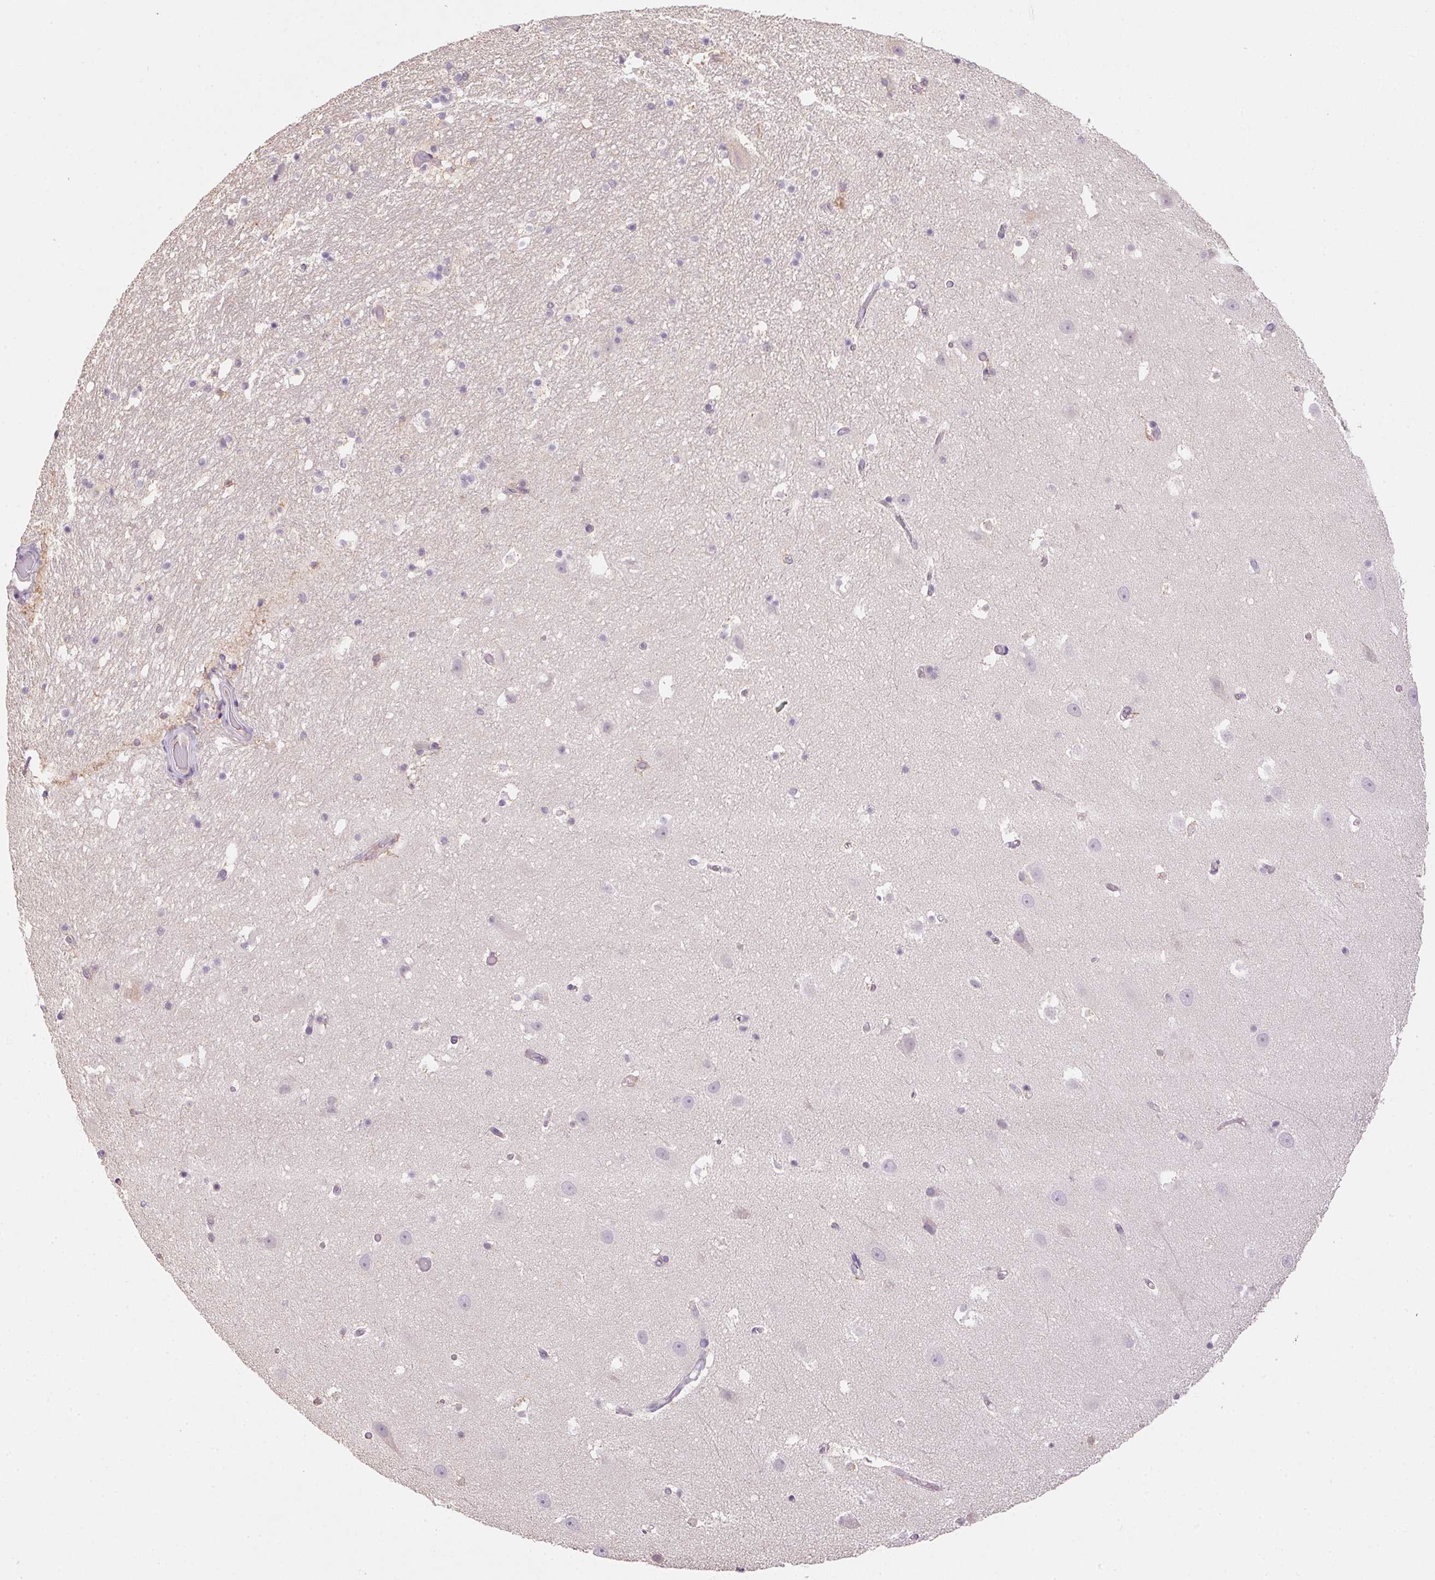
{"staining": {"intensity": "negative", "quantity": "none", "location": "none"}, "tissue": "hippocampus", "cell_type": "Glial cells", "image_type": "normal", "snomed": [{"axis": "morphology", "description": "Normal tissue, NOS"}, {"axis": "topography", "description": "Hippocampus"}], "caption": "High power microscopy histopathology image of an immunohistochemistry (IHC) histopathology image of benign hippocampus, revealing no significant positivity in glial cells.", "gene": "ALDH8A1", "patient": {"sex": "male", "age": 26}}